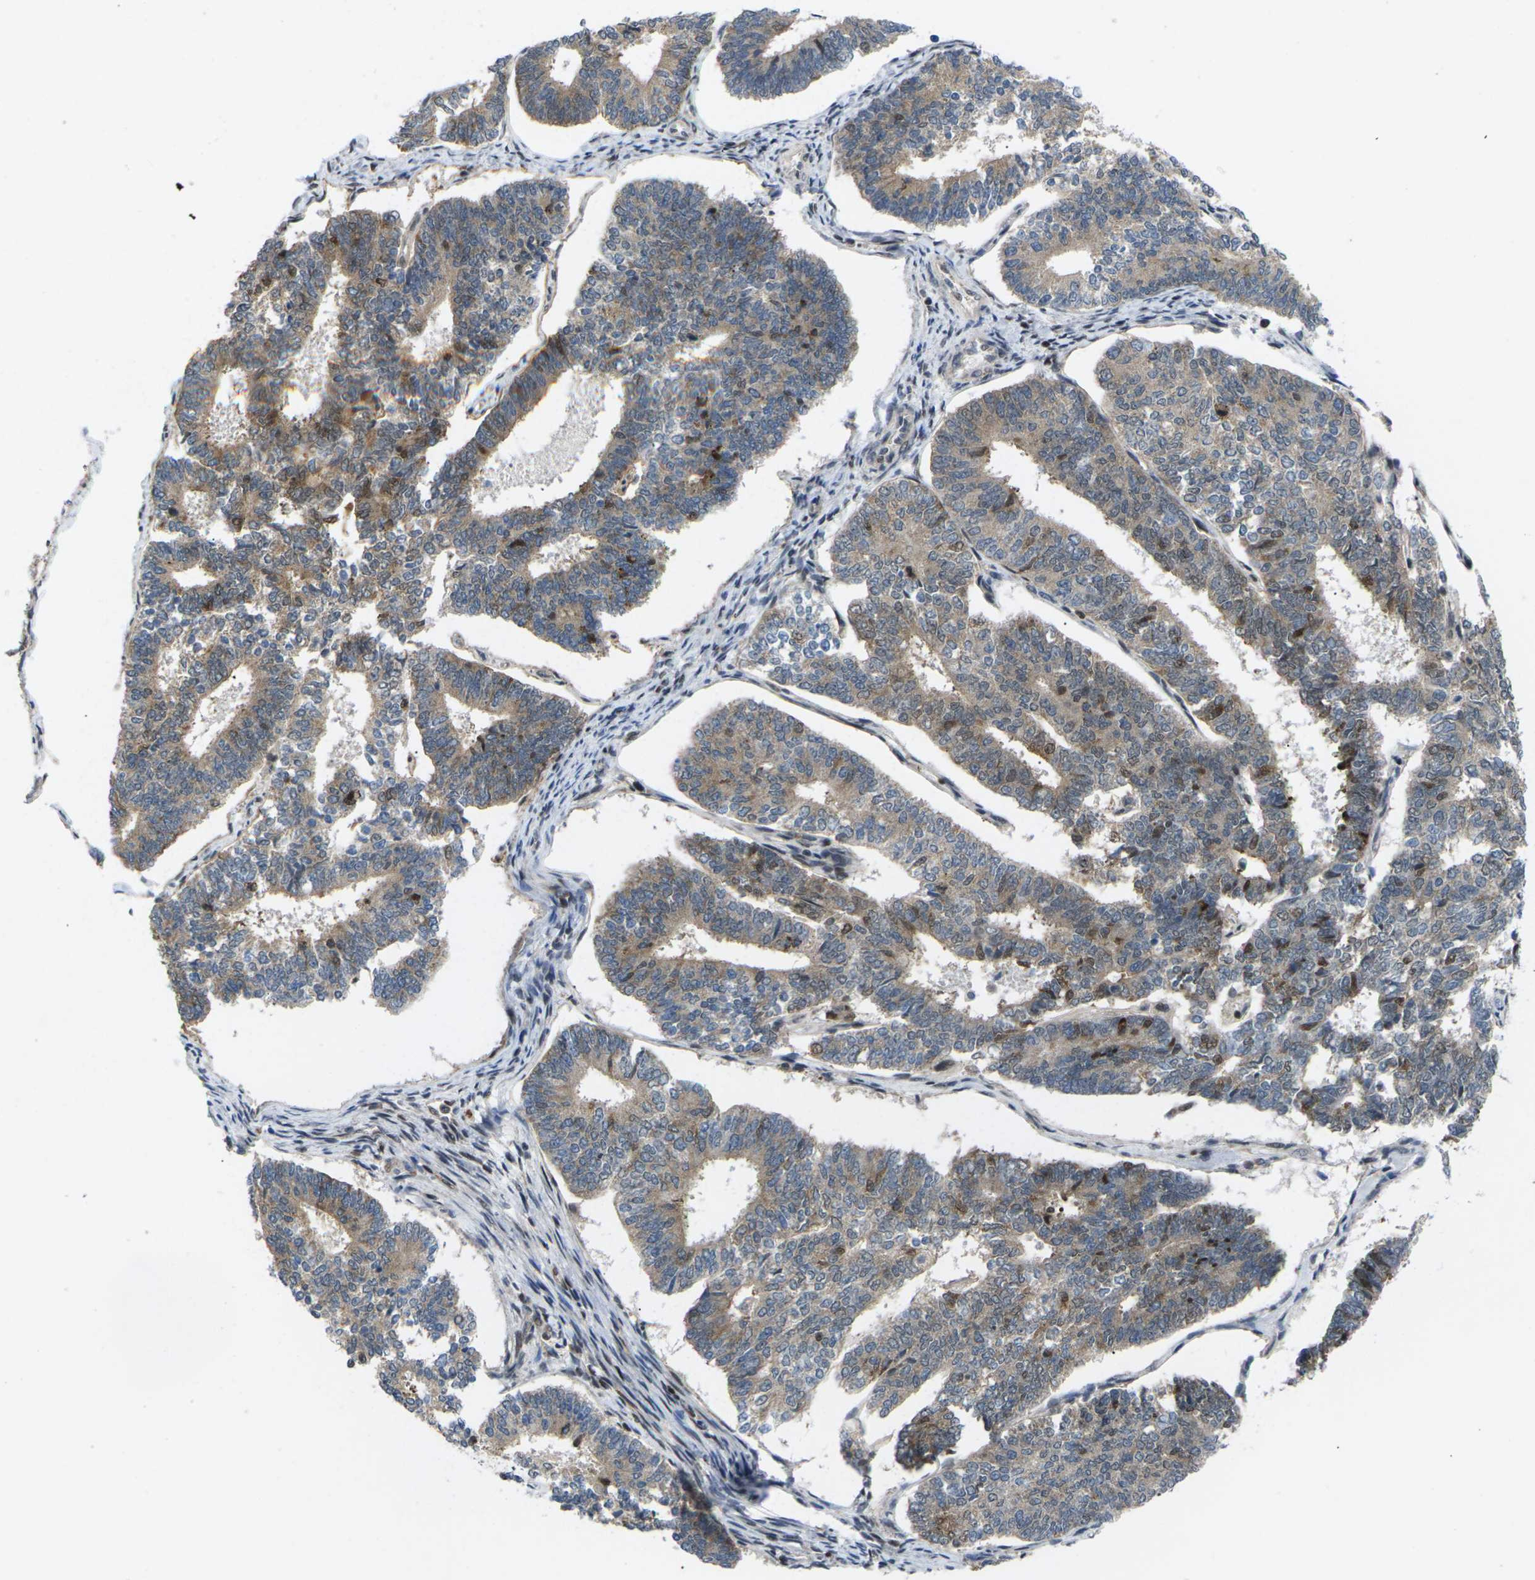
{"staining": {"intensity": "moderate", "quantity": ">75%", "location": "cytoplasmic/membranous,nuclear"}, "tissue": "endometrial cancer", "cell_type": "Tumor cells", "image_type": "cancer", "snomed": [{"axis": "morphology", "description": "Adenocarcinoma, NOS"}, {"axis": "topography", "description": "Endometrium"}], "caption": "A medium amount of moderate cytoplasmic/membranous and nuclear expression is present in approximately >75% of tumor cells in endometrial adenocarcinoma tissue.", "gene": "RPS6KA3", "patient": {"sex": "female", "age": 70}}